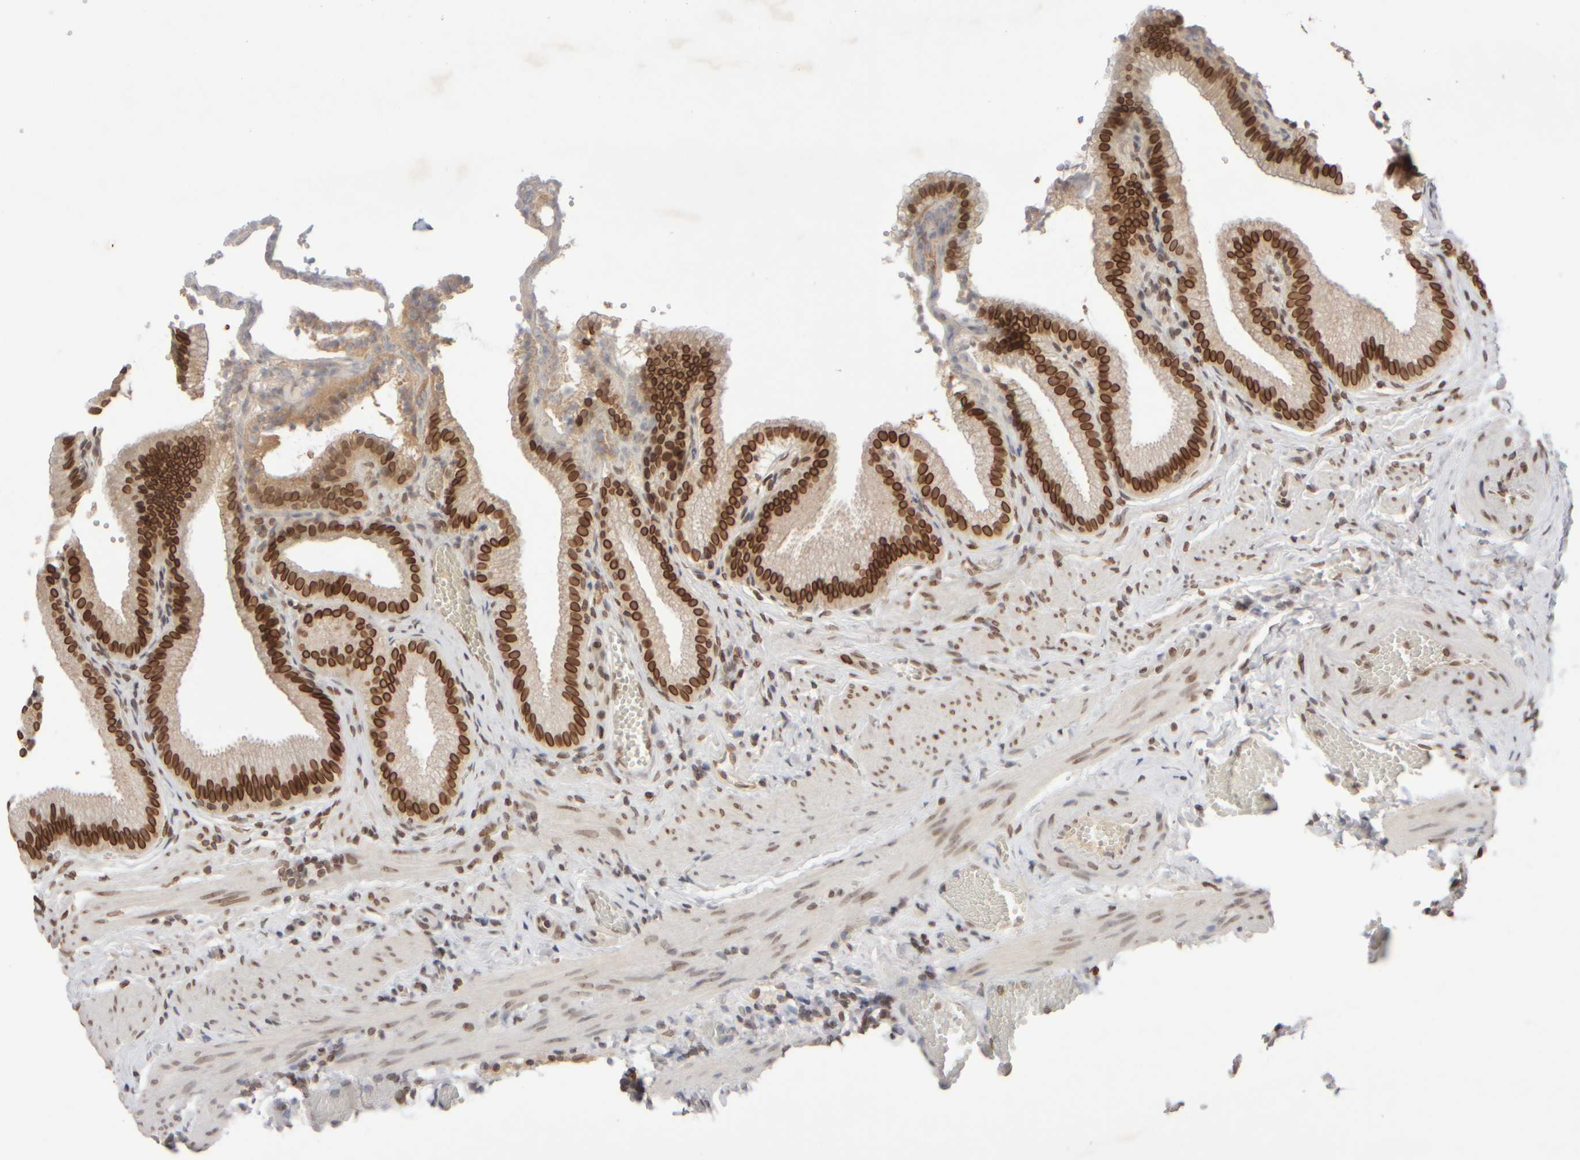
{"staining": {"intensity": "strong", "quantity": ">75%", "location": "cytoplasmic/membranous,nuclear"}, "tissue": "gallbladder", "cell_type": "Glandular cells", "image_type": "normal", "snomed": [{"axis": "morphology", "description": "Normal tissue, NOS"}, {"axis": "topography", "description": "Gallbladder"}], "caption": "High-power microscopy captured an immunohistochemistry (IHC) micrograph of normal gallbladder, revealing strong cytoplasmic/membranous,nuclear positivity in about >75% of glandular cells. The staining was performed using DAB, with brown indicating positive protein expression. Nuclei are stained blue with hematoxylin.", "gene": "ZC3HC1", "patient": {"sex": "male", "age": 38}}